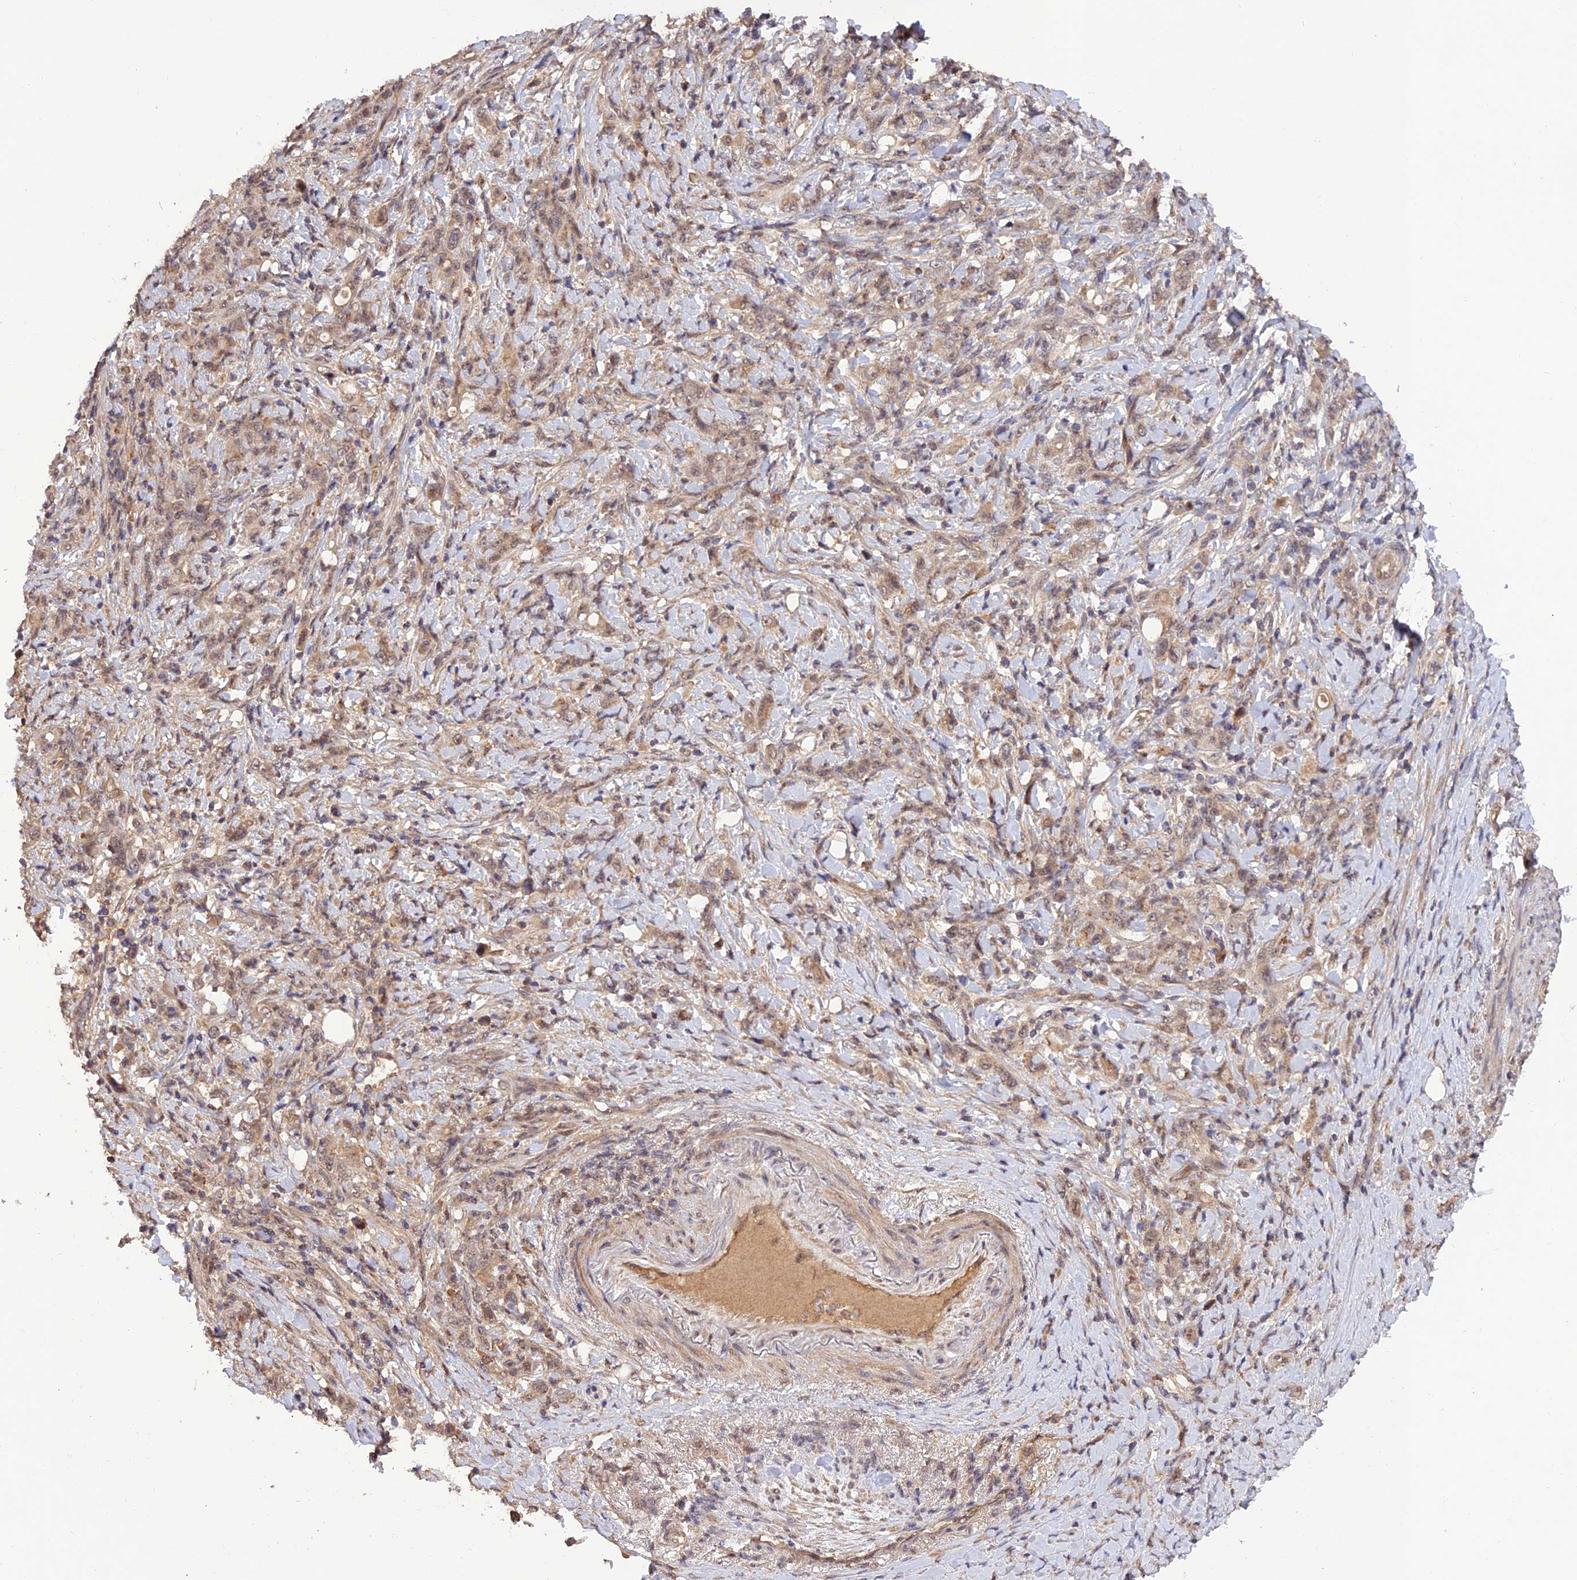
{"staining": {"intensity": "weak", "quantity": ">75%", "location": "cytoplasmic/membranous,nuclear"}, "tissue": "stomach cancer", "cell_type": "Tumor cells", "image_type": "cancer", "snomed": [{"axis": "morphology", "description": "Normal tissue, NOS"}, {"axis": "morphology", "description": "Adenocarcinoma, NOS"}, {"axis": "topography", "description": "Stomach"}], "caption": "Tumor cells exhibit low levels of weak cytoplasmic/membranous and nuclear expression in approximately >75% of cells in human stomach adenocarcinoma. (Brightfield microscopy of DAB IHC at high magnification).", "gene": "REV1", "patient": {"sex": "female", "age": 79}}